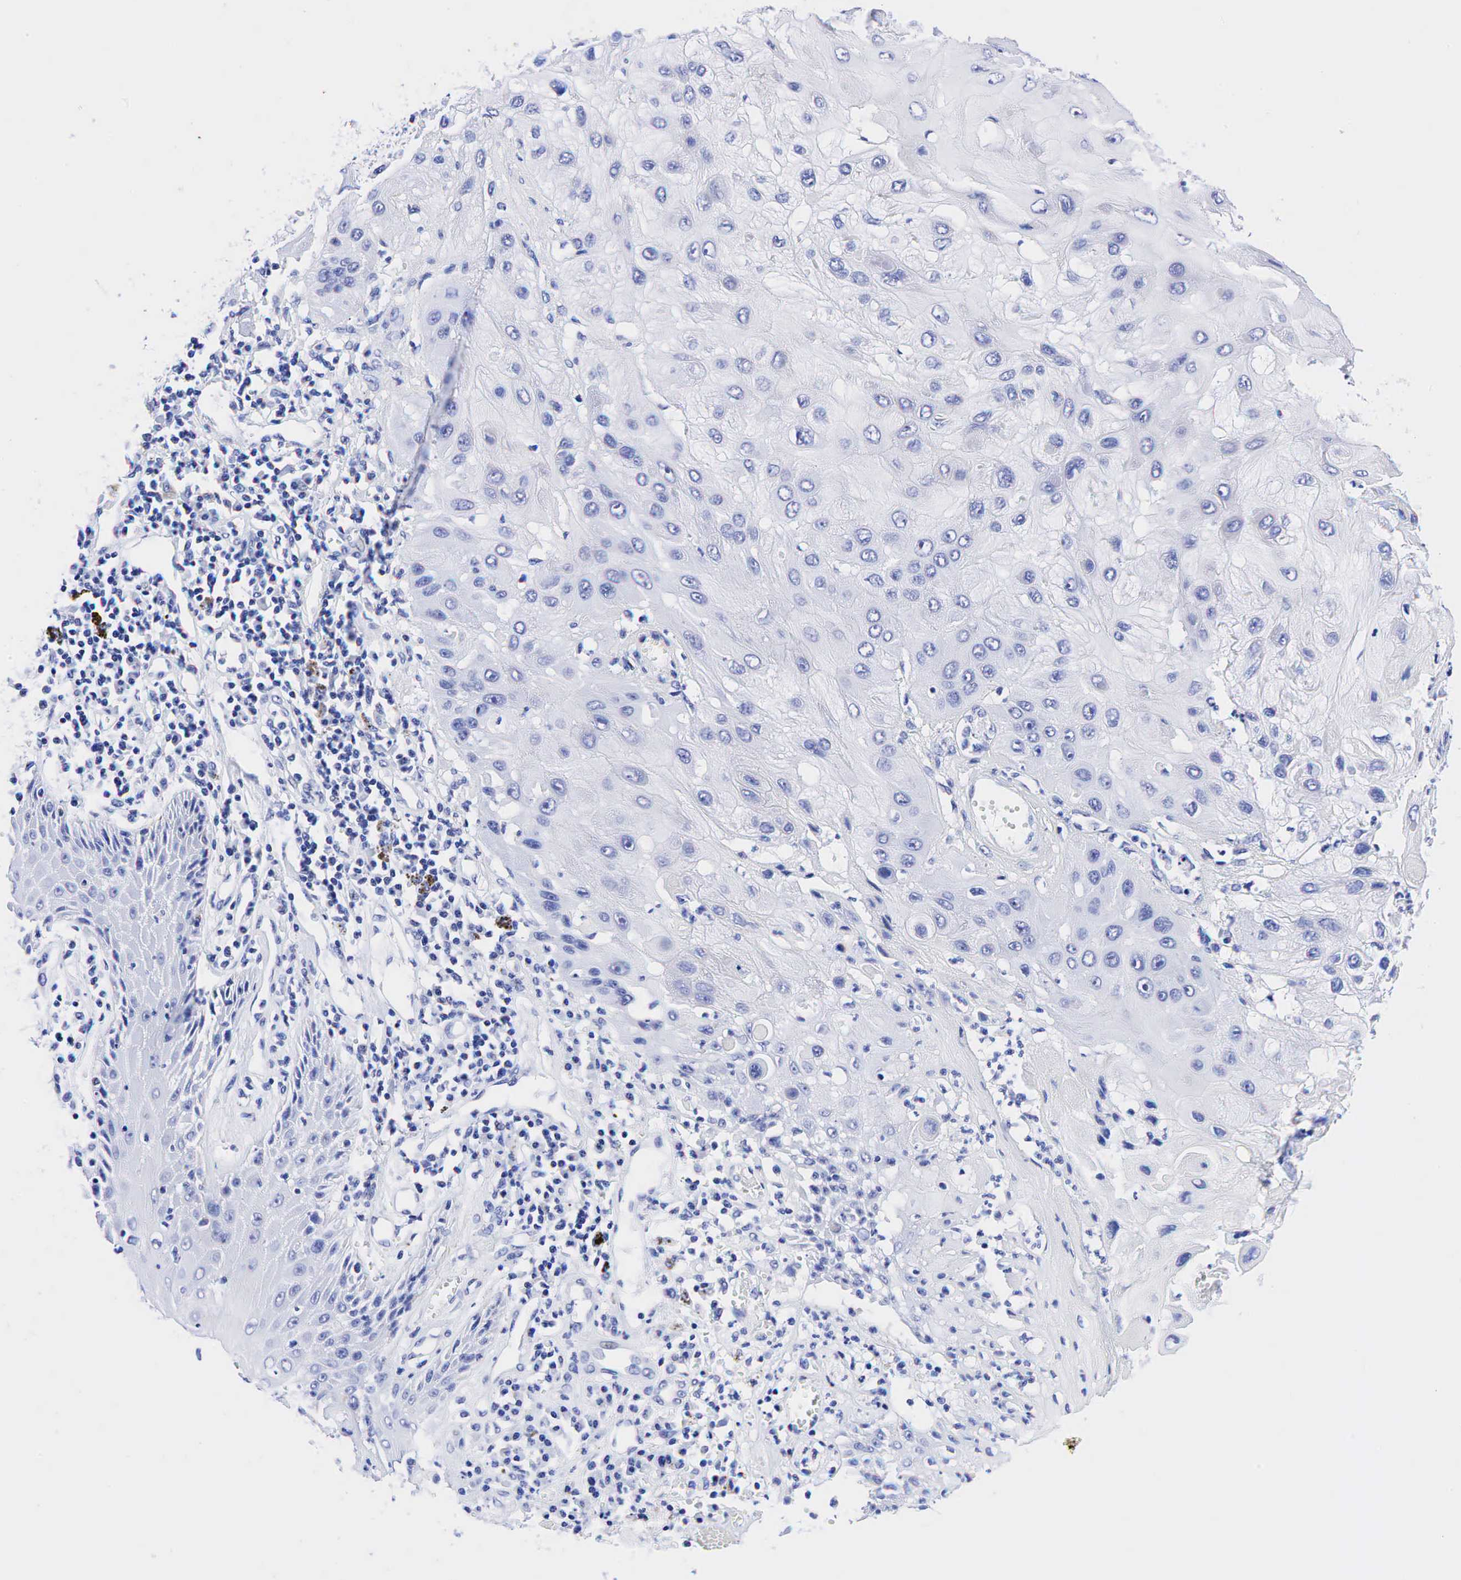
{"staining": {"intensity": "negative", "quantity": "none", "location": "none"}, "tissue": "skin cancer", "cell_type": "Tumor cells", "image_type": "cancer", "snomed": [{"axis": "morphology", "description": "Squamous cell carcinoma, NOS"}, {"axis": "topography", "description": "Skin"}, {"axis": "topography", "description": "Anal"}], "caption": "Skin cancer (squamous cell carcinoma) was stained to show a protein in brown. There is no significant expression in tumor cells. The staining was performed using DAB to visualize the protein expression in brown, while the nuclei were stained in blue with hematoxylin (Magnification: 20x).", "gene": "KRT18", "patient": {"sex": "male", "age": 61}}